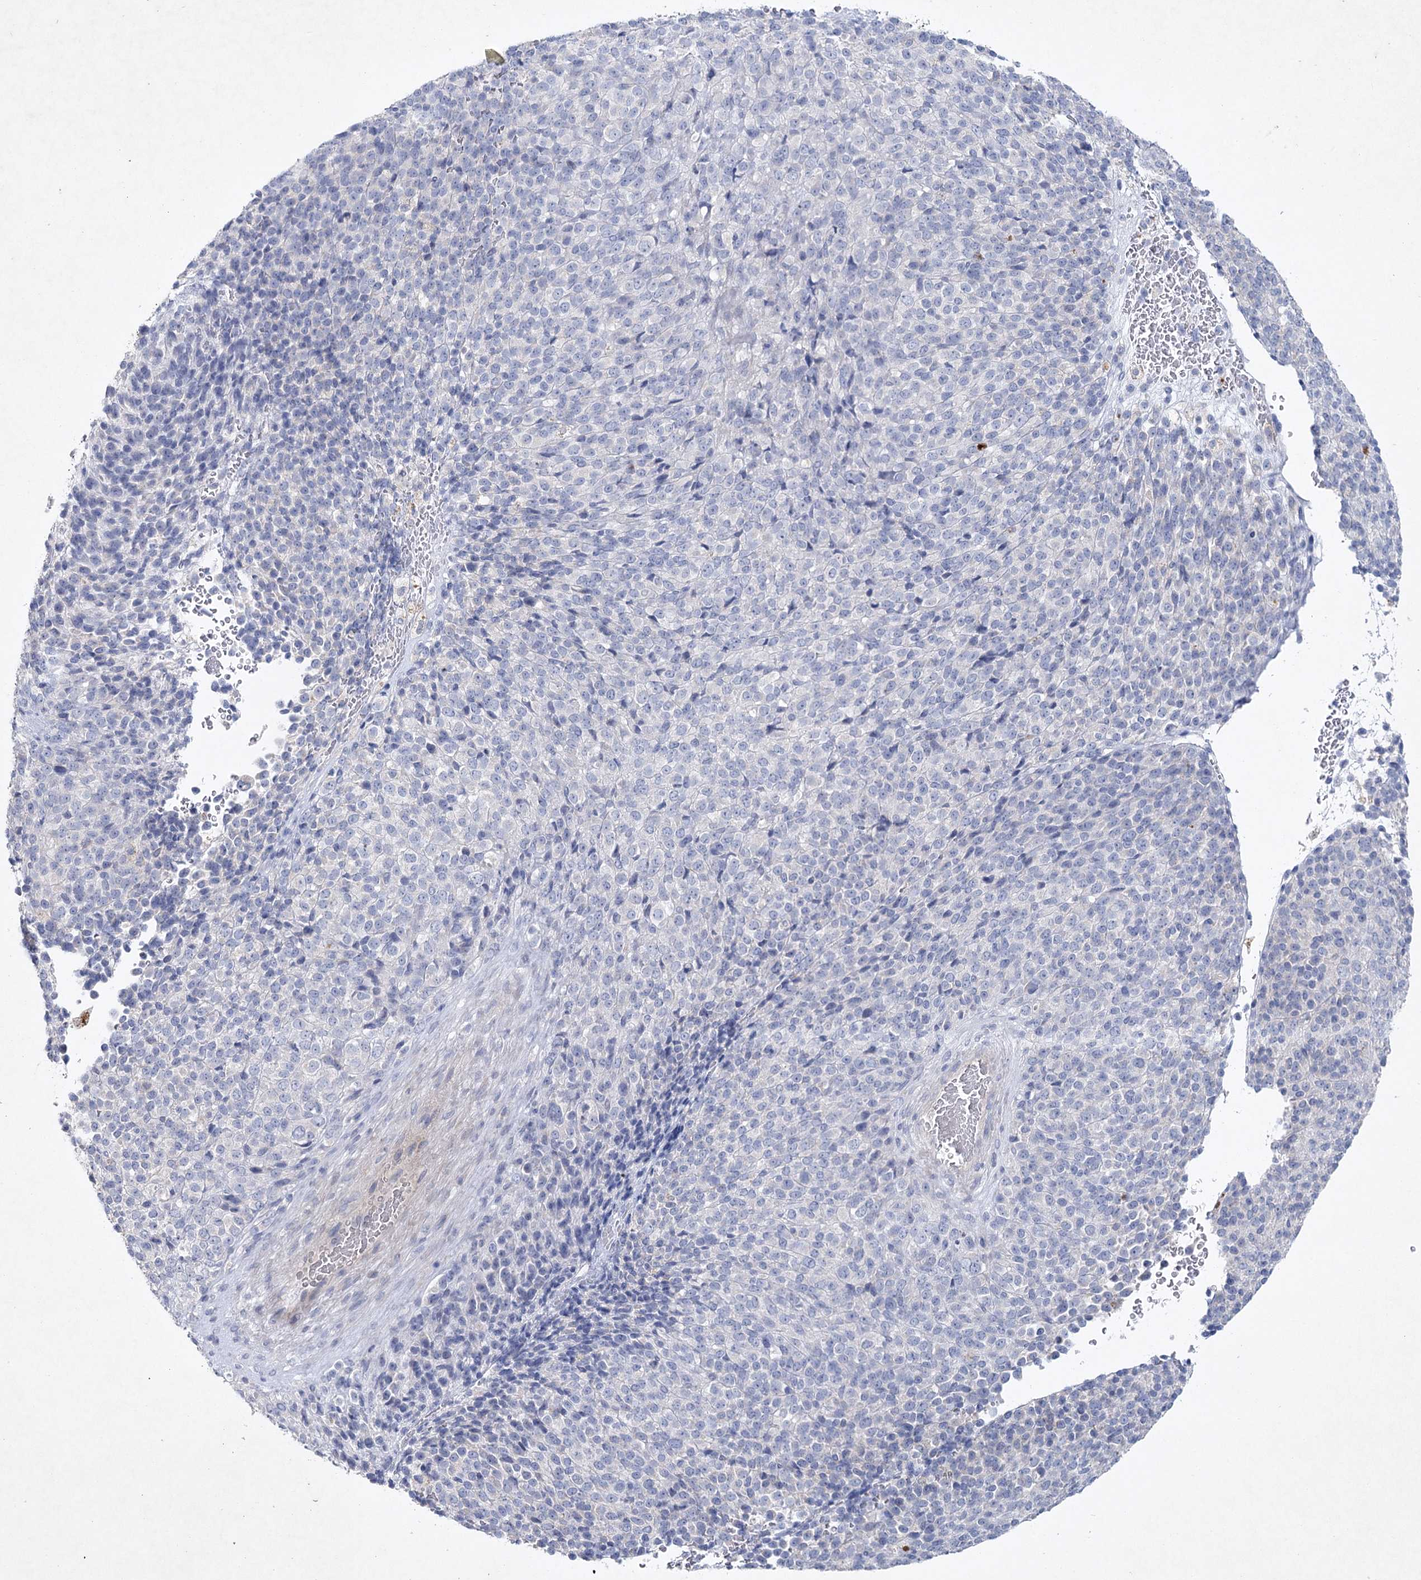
{"staining": {"intensity": "negative", "quantity": "none", "location": "none"}, "tissue": "melanoma", "cell_type": "Tumor cells", "image_type": "cancer", "snomed": [{"axis": "morphology", "description": "Malignant melanoma, Metastatic site"}, {"axis": "topography", "description": "Brain"}], "caption": "The image exhibits no significant positivity in tumor cells of melanoma.", "gene": "MAP3K13", "patient": {"sex": "female", "age": 56}}